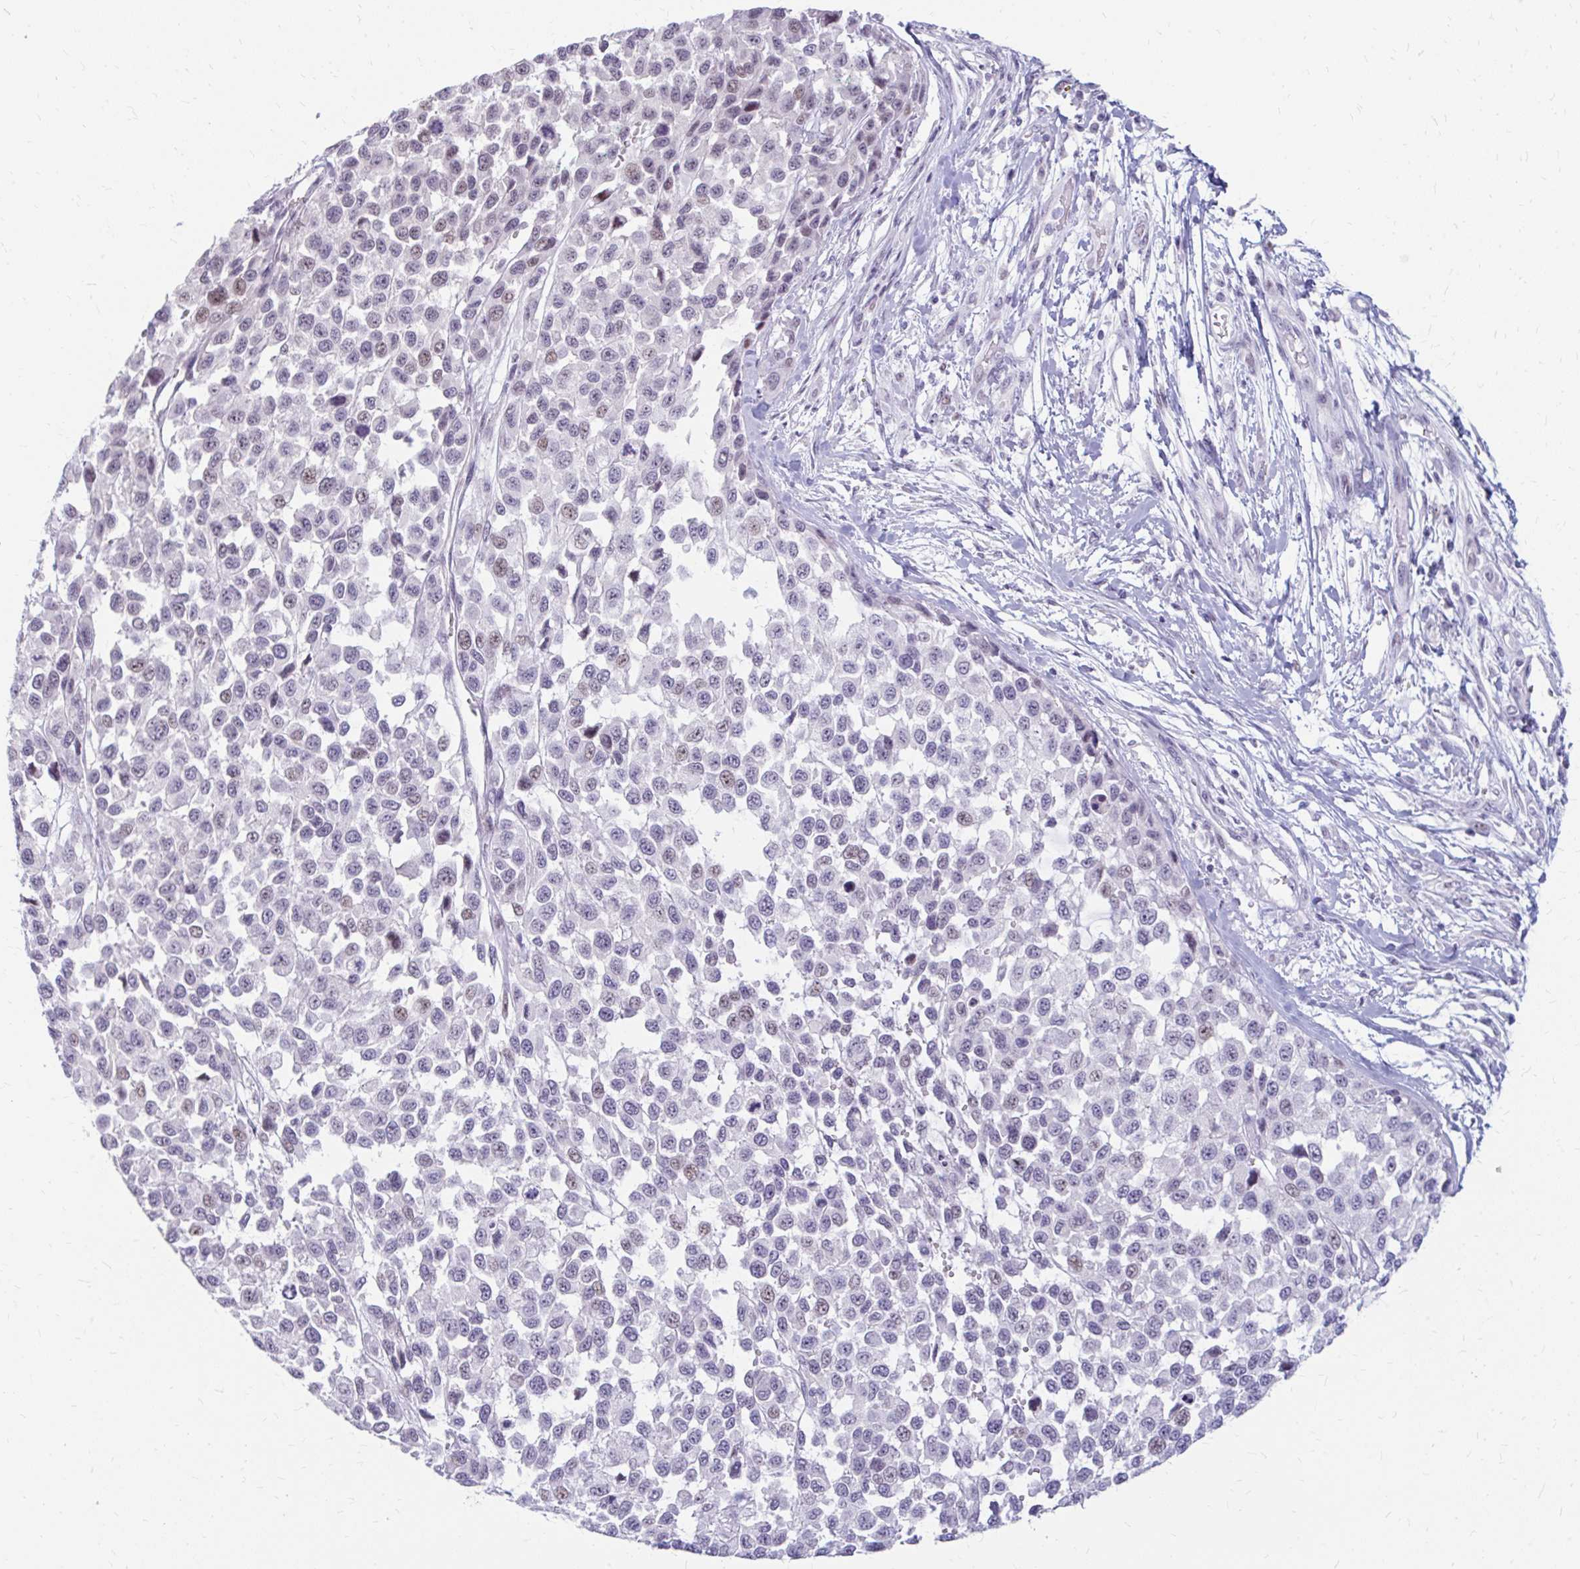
{"staining": {"intensity": "moderate", "quantity": "<25%", "location": "nuclear"}, "tissue": "melanoma", "cell_type": "Tumor cells", "image_type": "cancer", "snomed": [{"axis": "morphology", "description": "Malignant melanoma, NOS"}, {"axis": "topography", "description": "Skin"}], "caption": "Immunohistochemistry staining of melanoma, which displays low levels of moderate nuclear expression in about <25% of tumor cells indicating moderate nuclear protein positivity. The staining was performed using DAB (3,3'-diaminobenzidine) (brown) for protein detection and nuclei were counterstained in hematoxylin (blue).", "gene": "RGS16", "patient": {"sex": "male", "age": 62}}